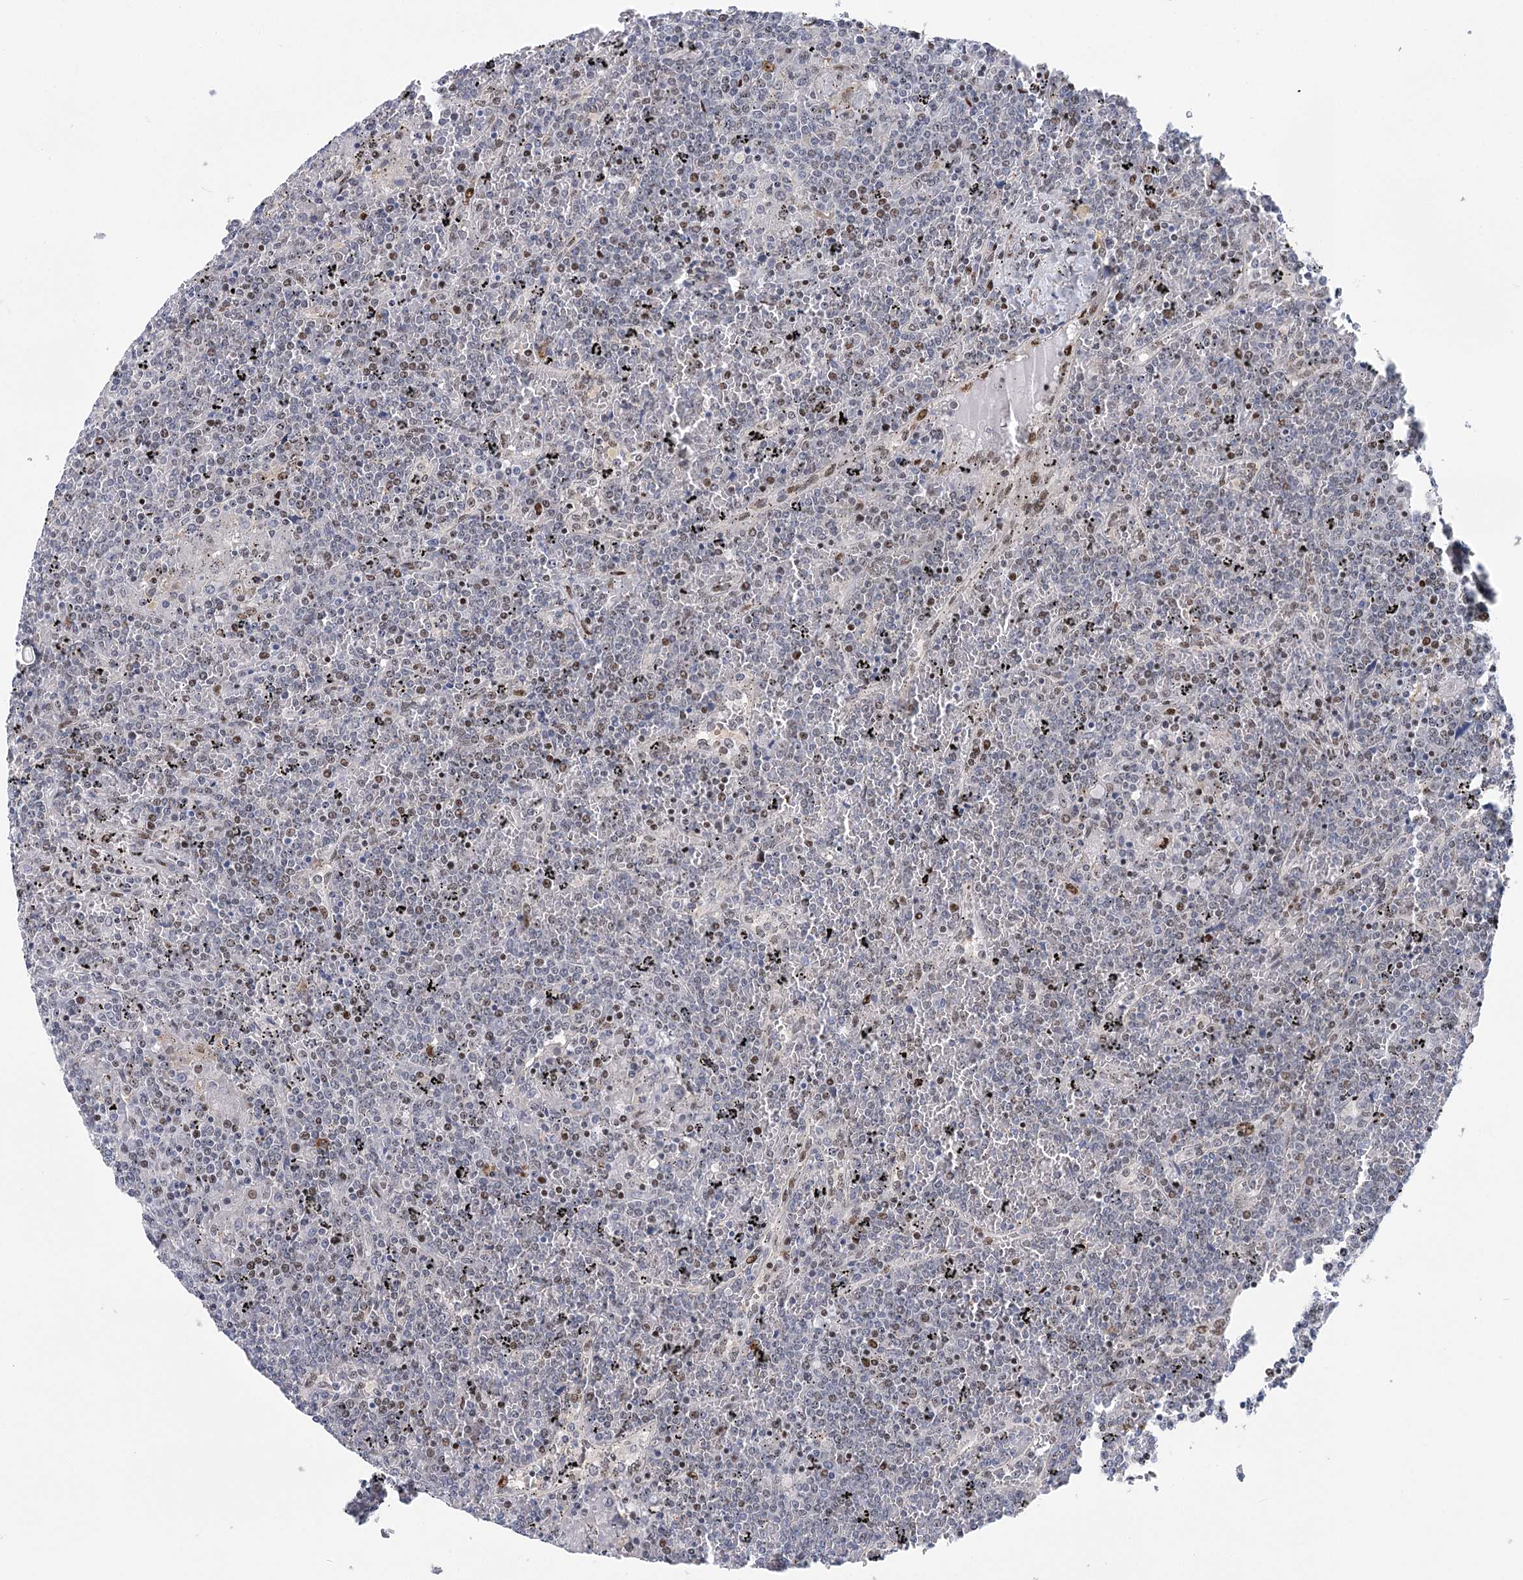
{"staining": {"intensity": "weak", "quantity": "25%-75%", "location": "nuclear"}, "tissue": "lymphoma", "cell_type": "Tumor cells", "image_type": "cancer", "snomed": [{"axis": "morphology", "description": "Malignant lymphoma, non-Hodgkin's type, Low grade"}, {"axis": "topography", "description": "Spleen"}], "caption": "A brown stain labels weak nuclear staining of a protein in human lymphoma tumor cells.", "gene": "CAMTA1", "patient": {"sex": "female", "age": 19}}